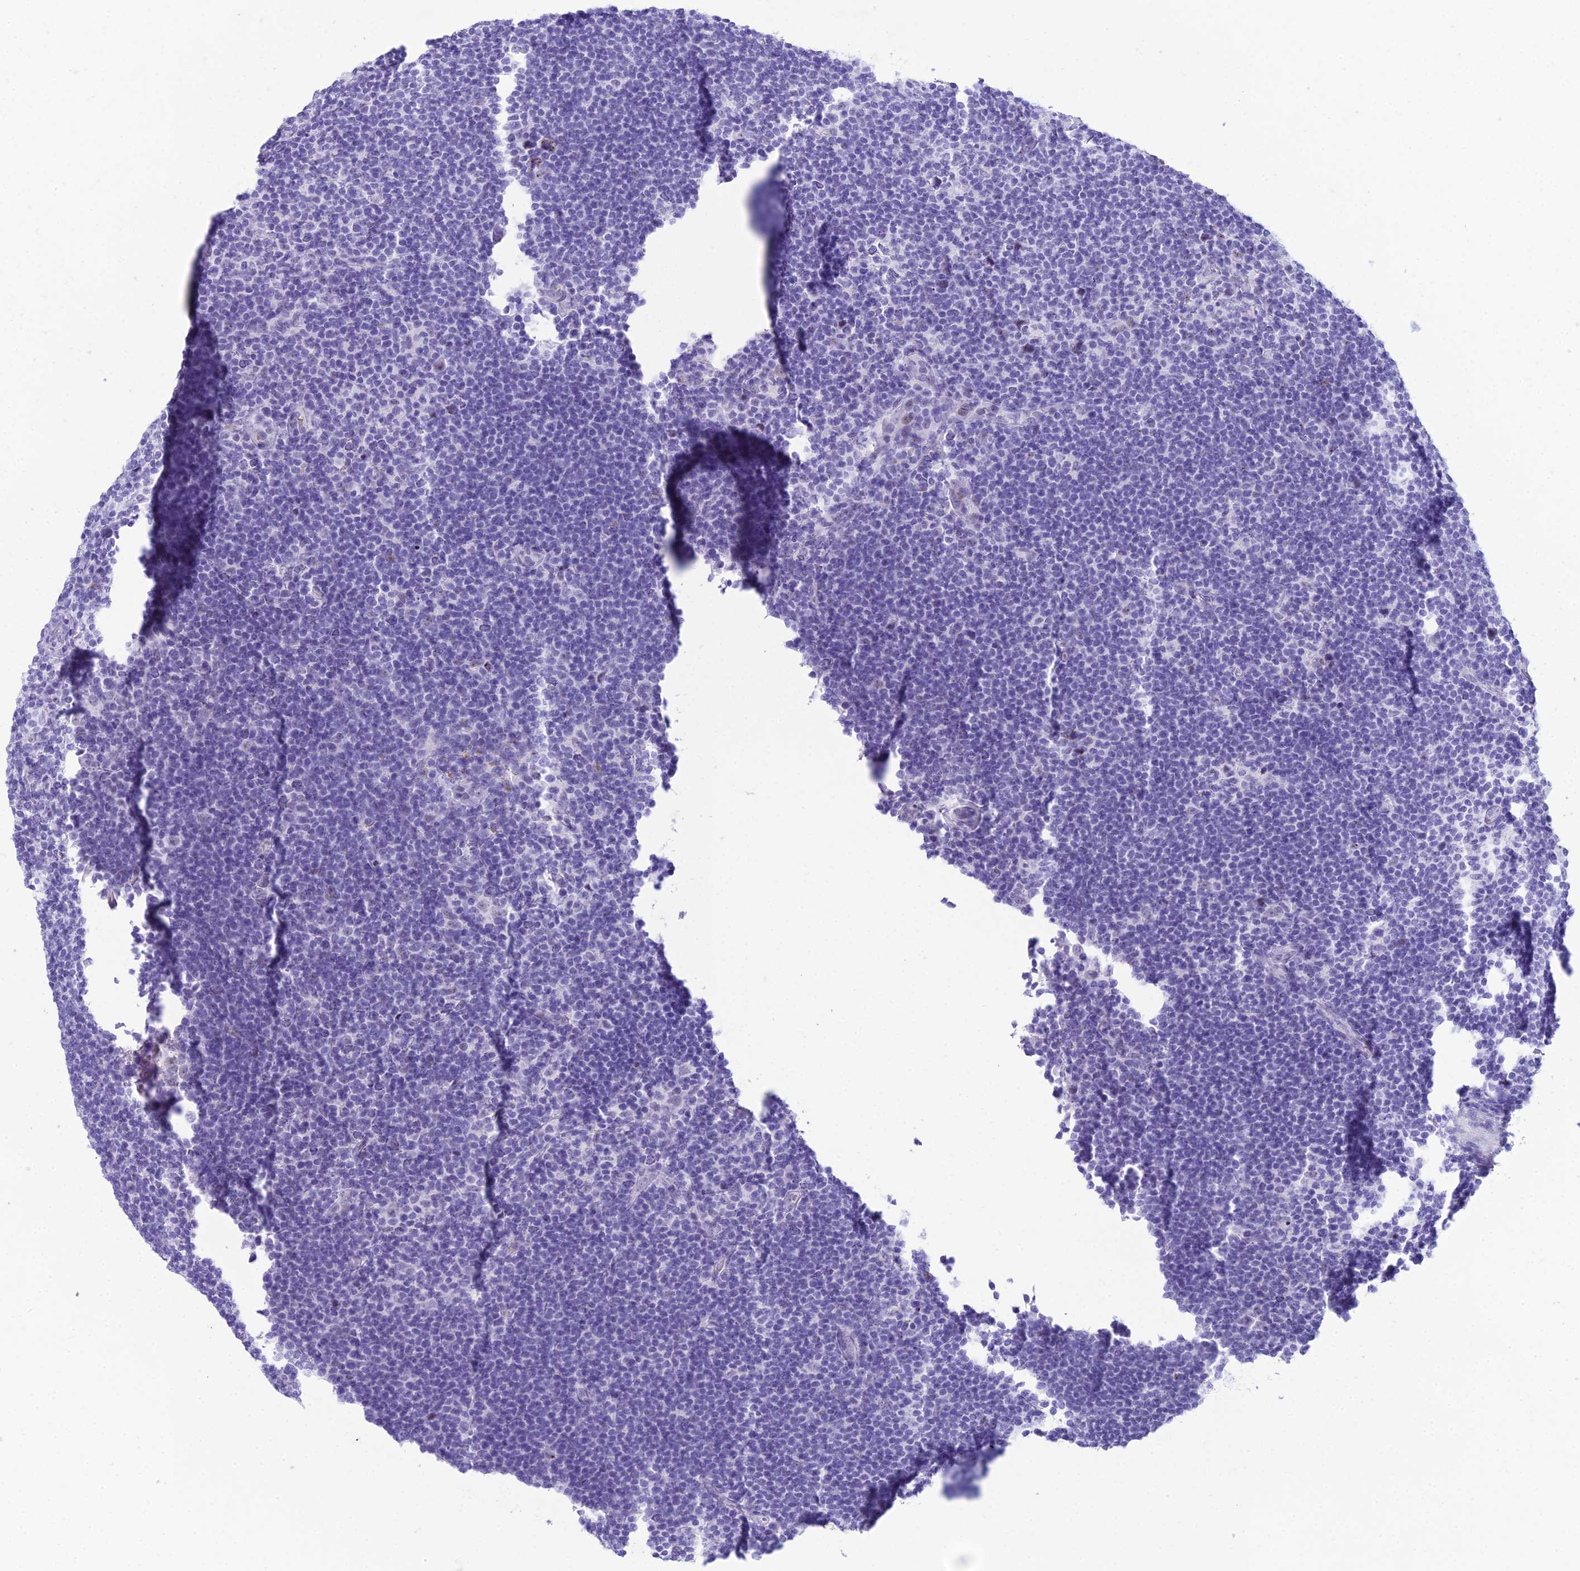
{"staining": {"intensity": "negative", "quantity": "none", "location": "none"}, "tissue": "lymphoma", "cell_type": "Tumor cells", "image_type": "cancer", "snomed": [{"axis": "morphology", "description": "Hodgkin's disease, NOS"}, {"axis": "topography", "description": "Lymph node"}], "caption": "This is a image of IHC staining of lymphoma, which shows no staining in tumor cells. Brightfield microscopy of immunohistochemistry (IHC) stained with DAB (3,3'-diaminobenzidine) (brown) and hematoxylin (blue), captured at high magnification.", "gene": "RNPS1", "patient": {"sex": "female", "age": 57}}